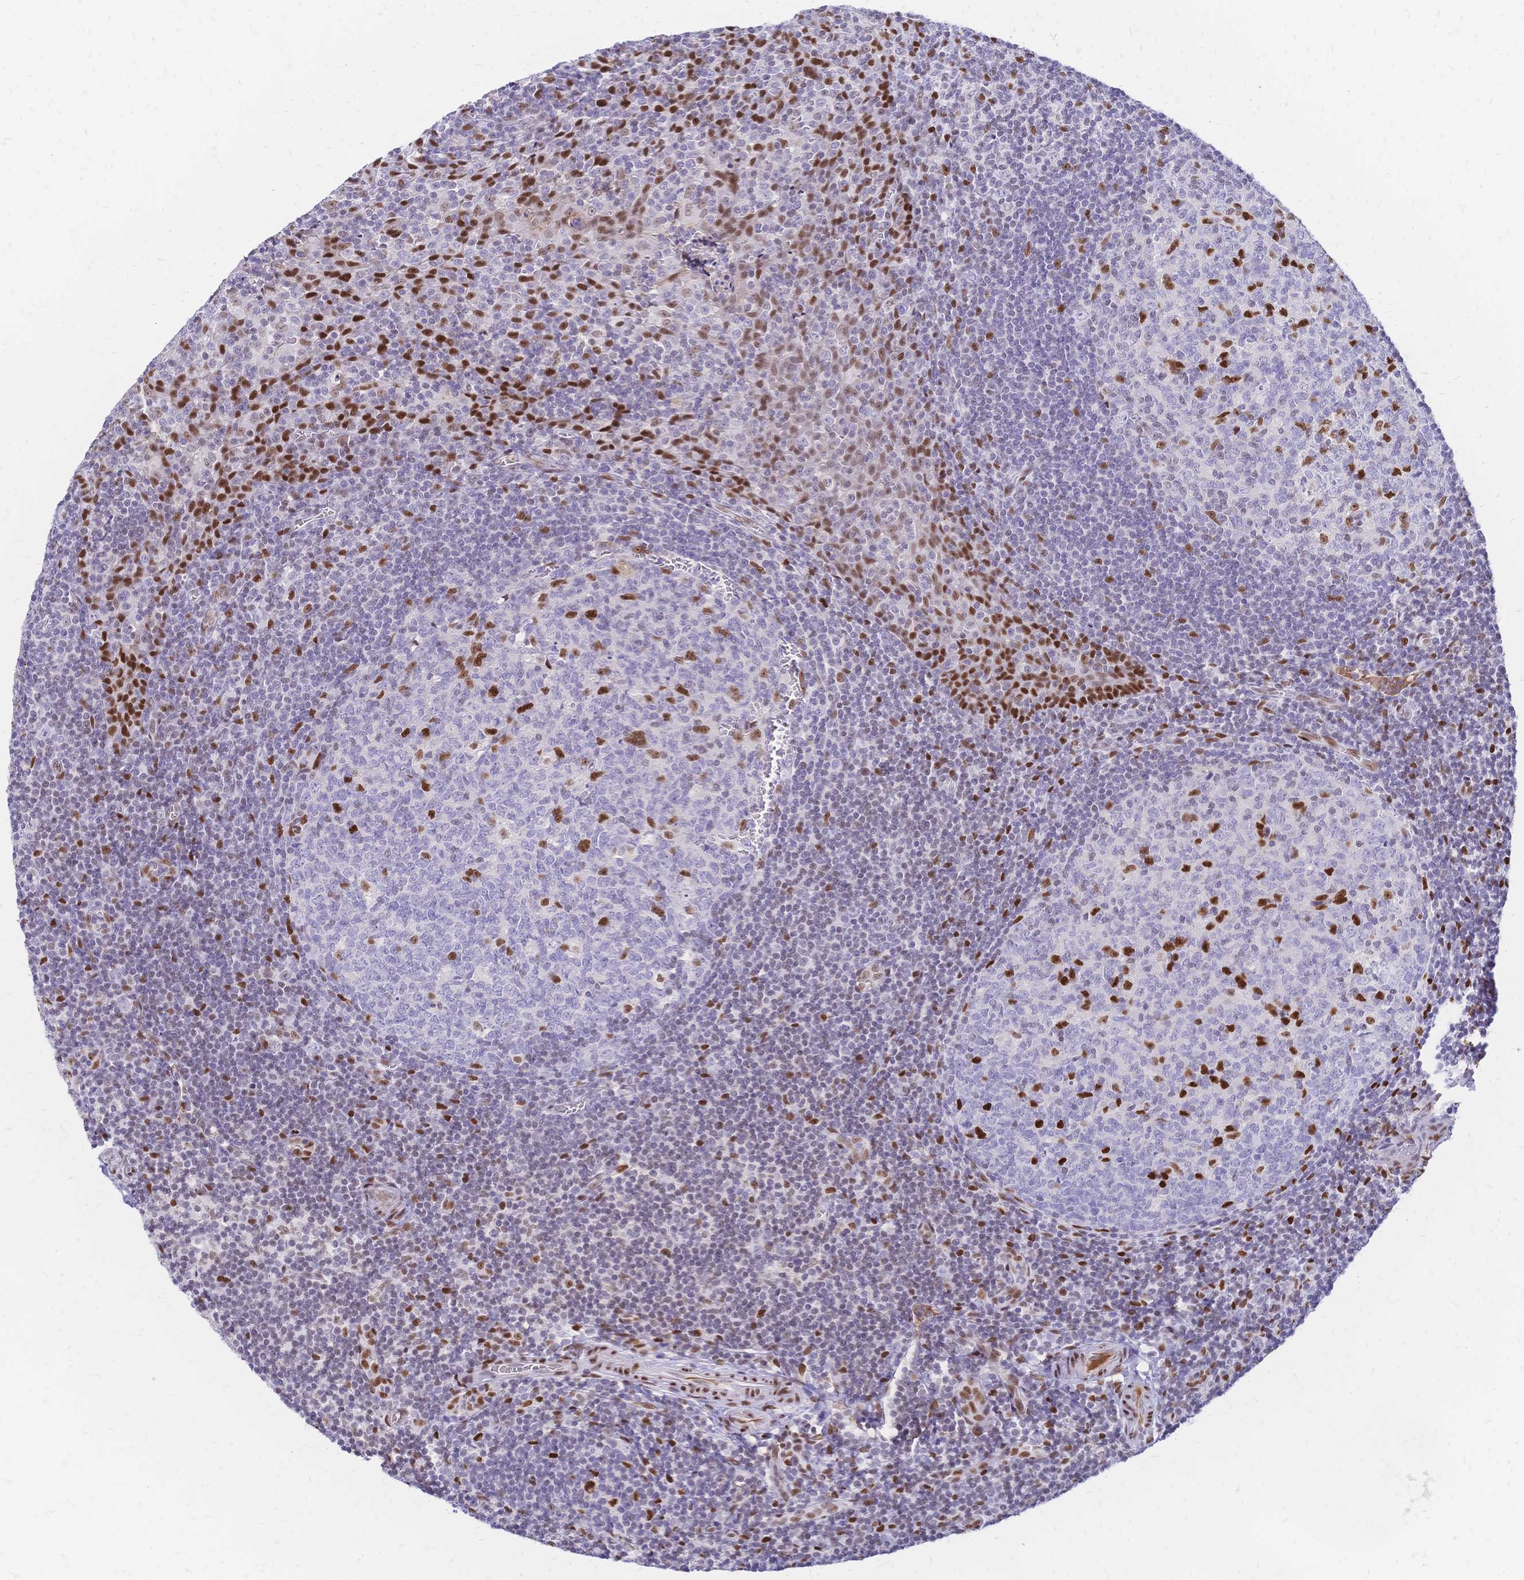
{"staining": {"intensity": "strong", "quantity": "<25%", "location": "nuclear"}, "tissue": "tonsil", "cell_type": "Germinal center cells", "image_type": "normal", "snomed": [{"axis": "morphology", "description": "Normal tissue, NOS"}, {"axis": "morphology", "description": "Inflammation, NOS"}, {"axis": "topography", "description": "Tonsil"}], "caption": "Brown immunohistochemical staining in benign tonsil exhibits strong nuclear expression in approximately <25% of germinal center cells. (brown staining indicates protein expression, while blue staining denotes nuclei).", "gene": "NFIC", "patient": {"sex": "female", "age": 31}}